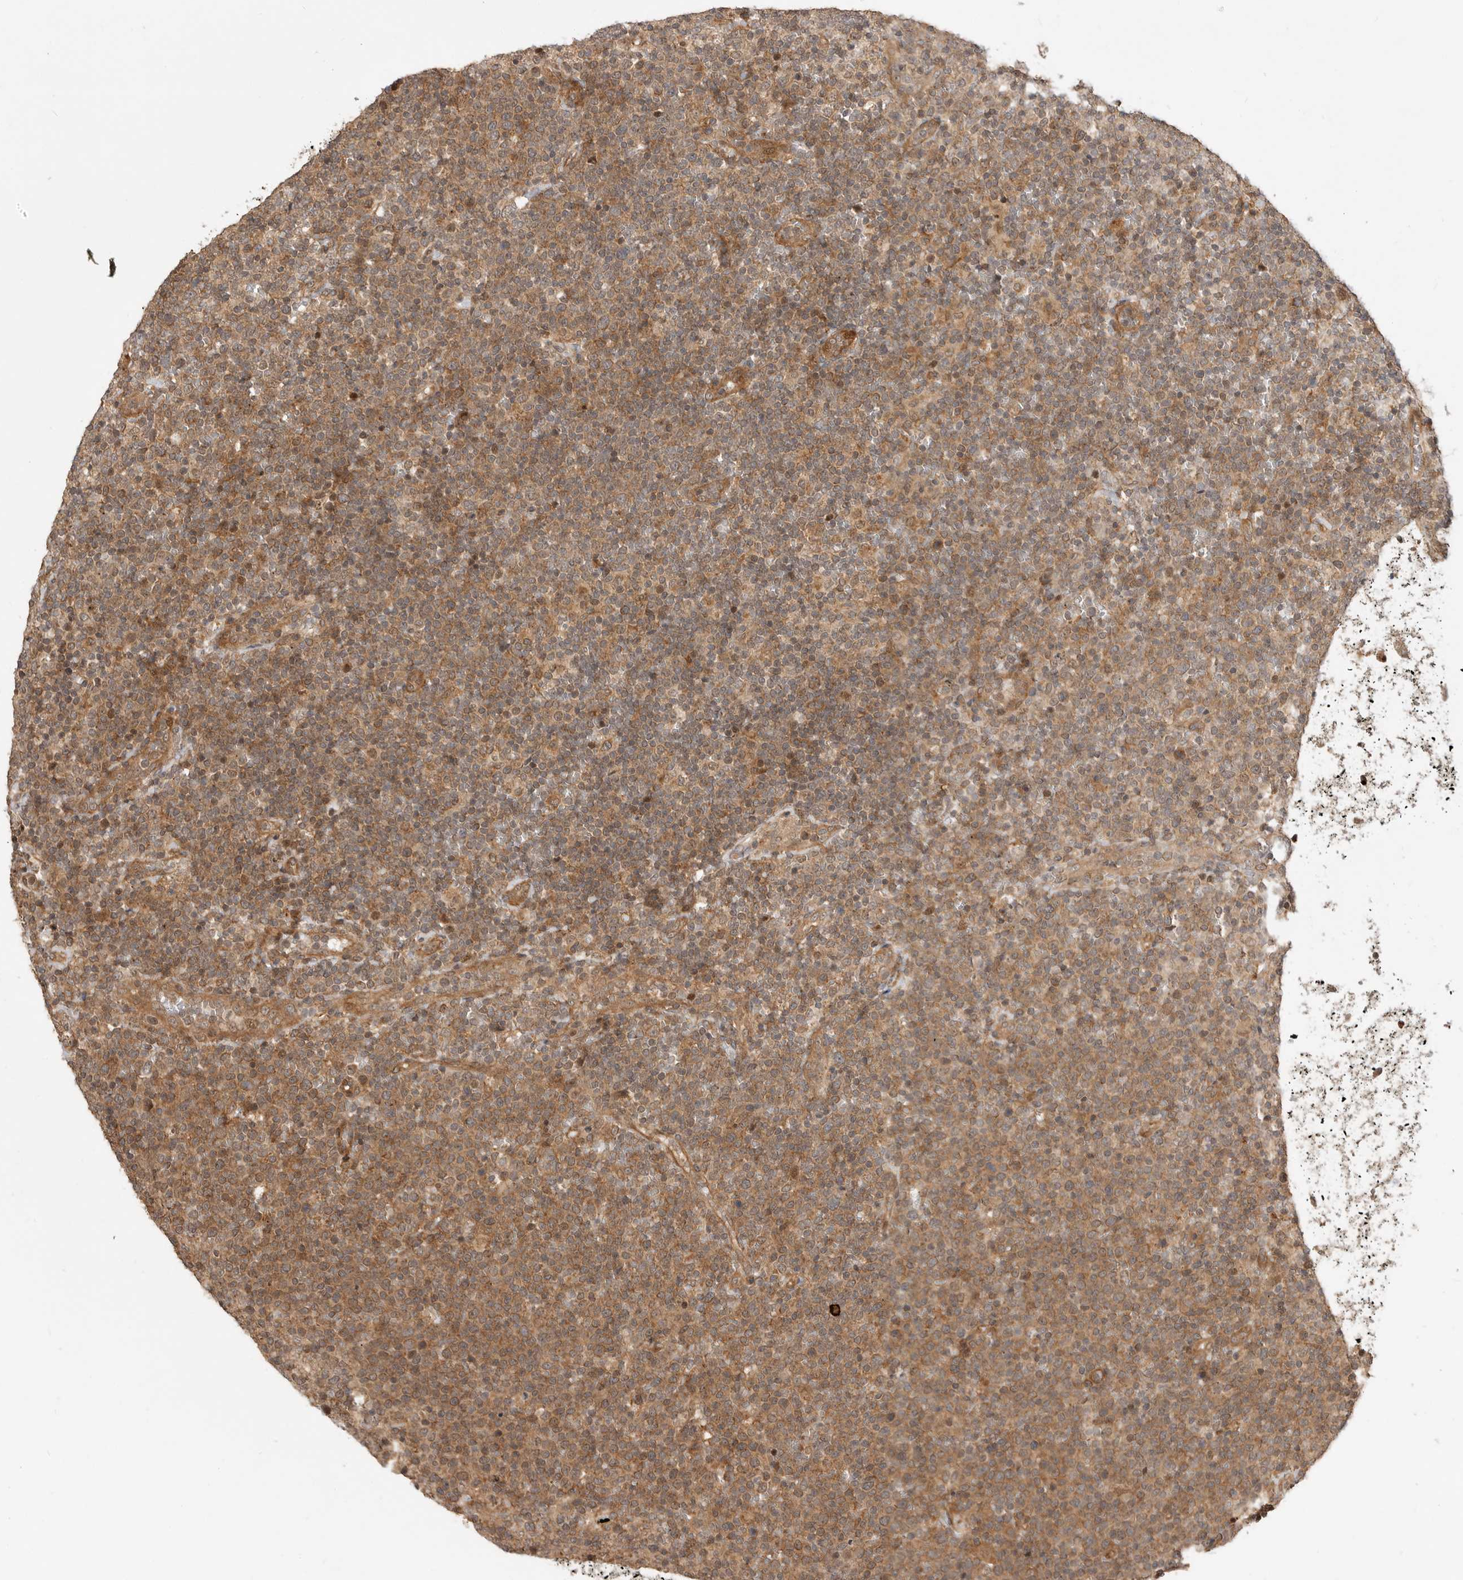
{"staining": {"intensity": "moderate", "quantity": ">75%", "location": "cytoplasmic/membranous"}, "tissue": "lymphoma", "cell_type": "Tumor cells", "image_type": "cancer", "snomed": [{"axis": "morphology", "description": "Malignant lymphoma, non-Hodgkin's type, High grade"}, {"axis": "topography", "description": "Lymph node"}], "caption": "Approximately >75% of tumor cells in human malignant lymphoma, non-Hodgkin's type (high-grade) demonstrate moderate cytoplasmic/membranous protein positivity as visualized by brown immunohistochemical staining.", "gene": "ADPRS", "patient": {"sex": "male", "age": 61}}